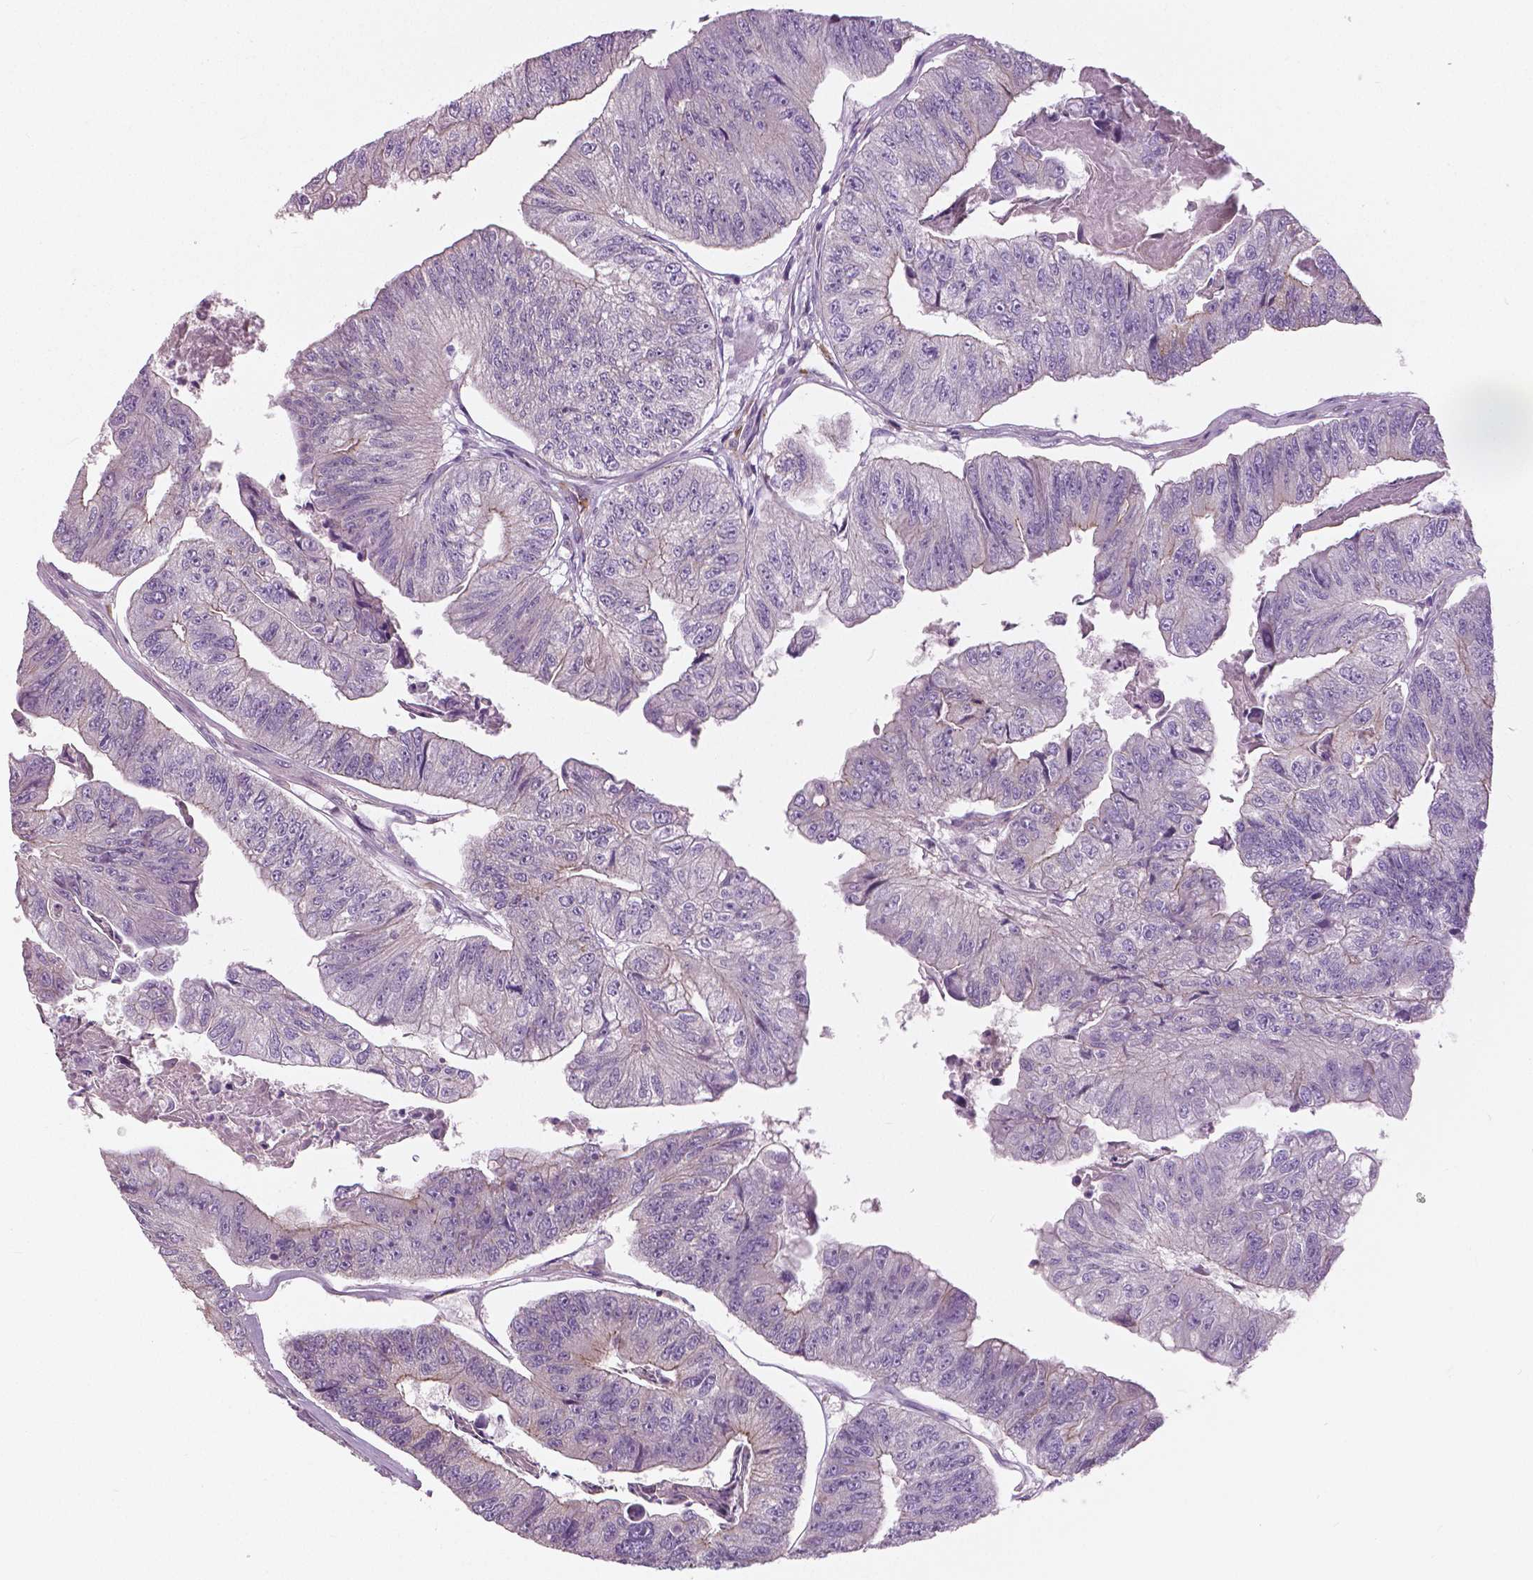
{"staining": {"intensity": "negative", "quantity": "none", "location": "none"}, "tissue": "colorectal cancer", "cell_type": "Tumor cells", "image_type": "cancer", "snomed": [{"axis": "morphology", "description": "Adenocarcinoma, NOS"}, {"axis": "topography", "description": "Colon"}], "caption": "An IHC image of colorectal cancer is shown. There is no staining in tumor cells of colorectal cancer.", "gene": "SERPINI1", "patient": {"sex": "female", "age": 67}}